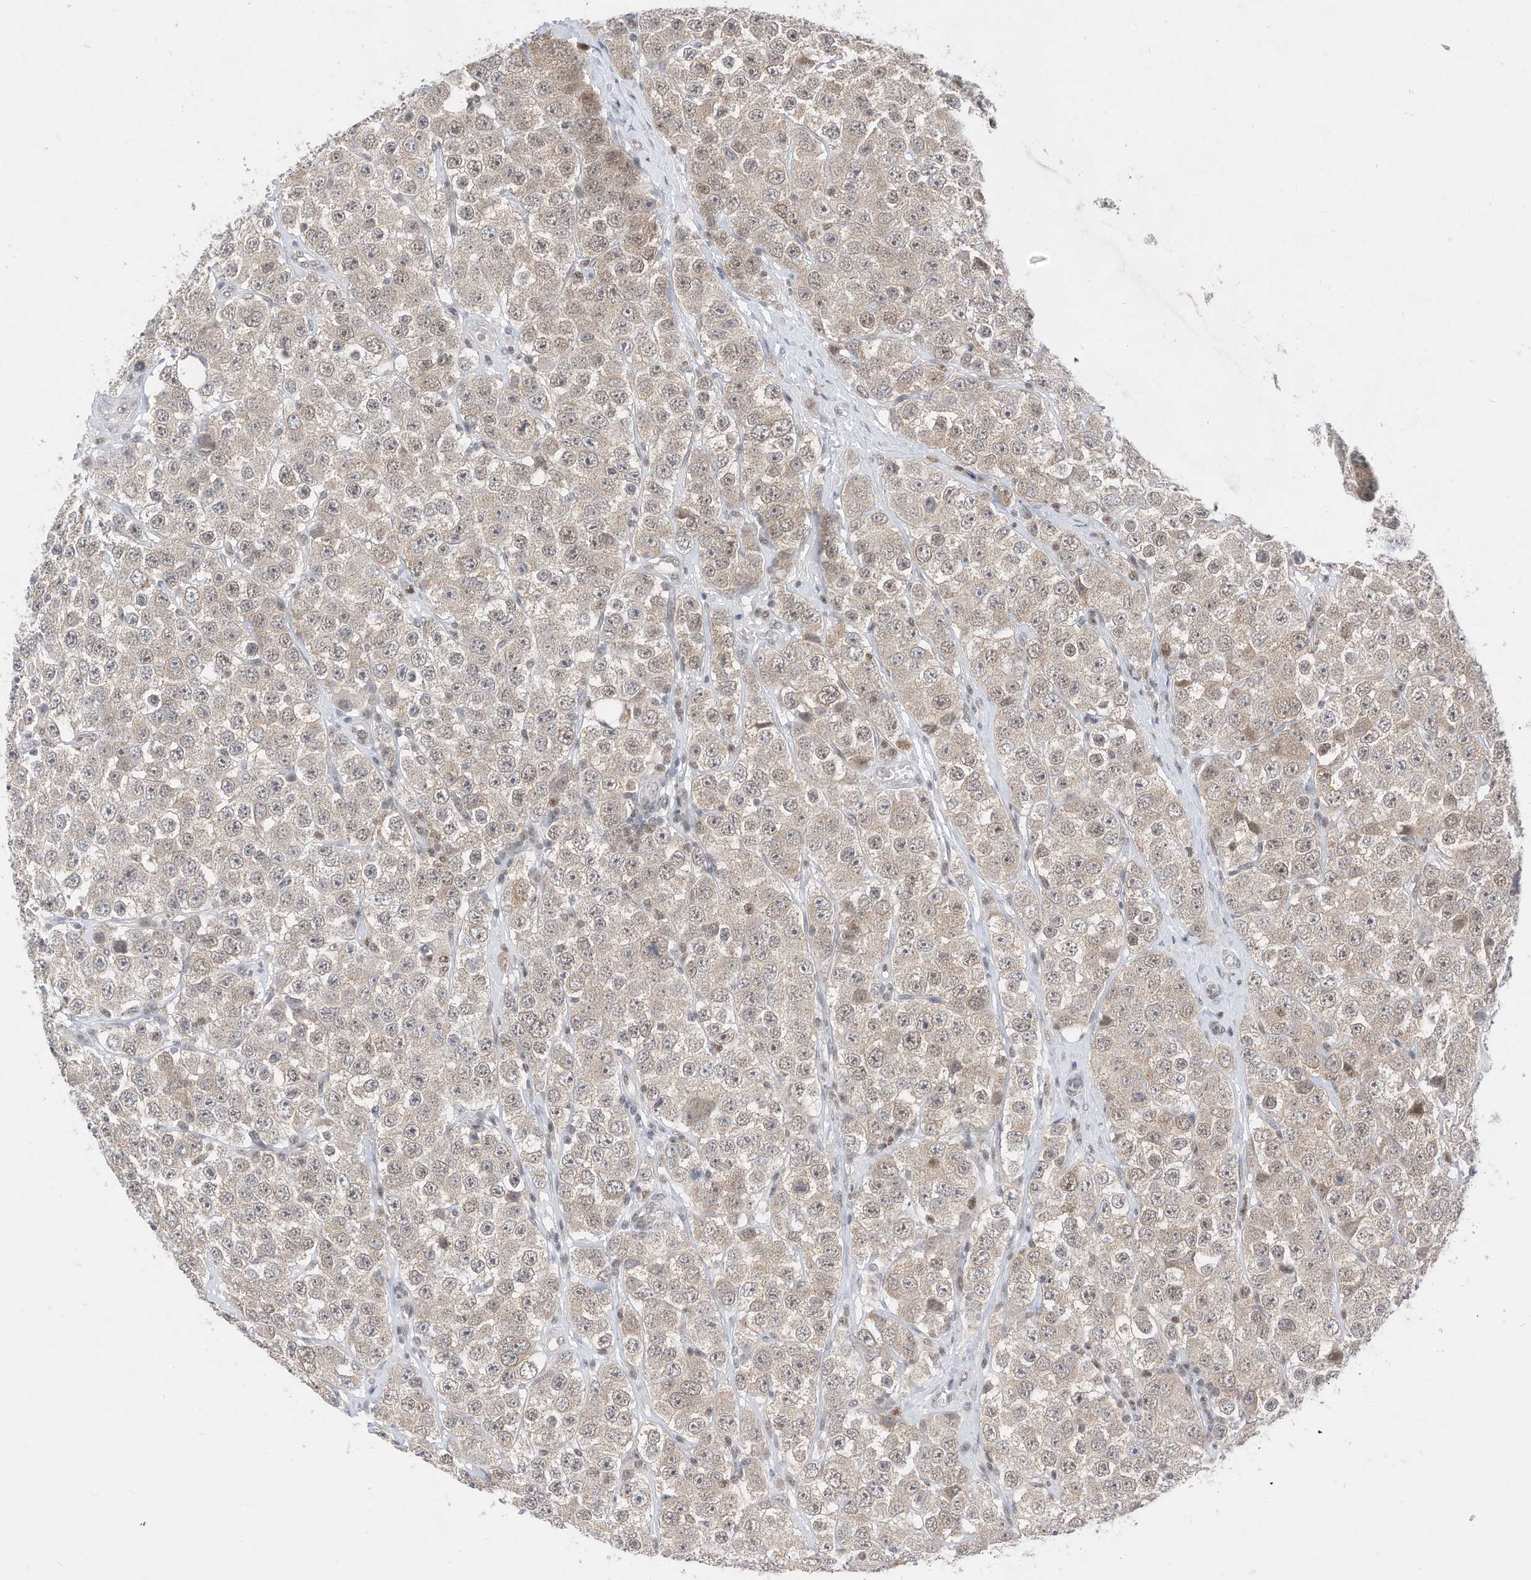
{"staining": {"intensity": "weak", "quantity": "25%-75%", "location": "nuclear"}, "tissue": "testis cancer", "cell_type": "Tumor cells", "image_type": "cancer", "snomed": [{"axis": "morphology", "description": "Seminoma, NOS"}, {"axis": "topography", "description": "Testis"}], "caption": "Seminoma (testis) tissue reveals weak nuclear expression in approximately 25%-75% of tumor cells, visualized by immunohistochemistry. (Brightfield microscopy of DAB IHC at high magnification).", "gene": "OGT", "patient": {"sex": "male", "age": 28}}